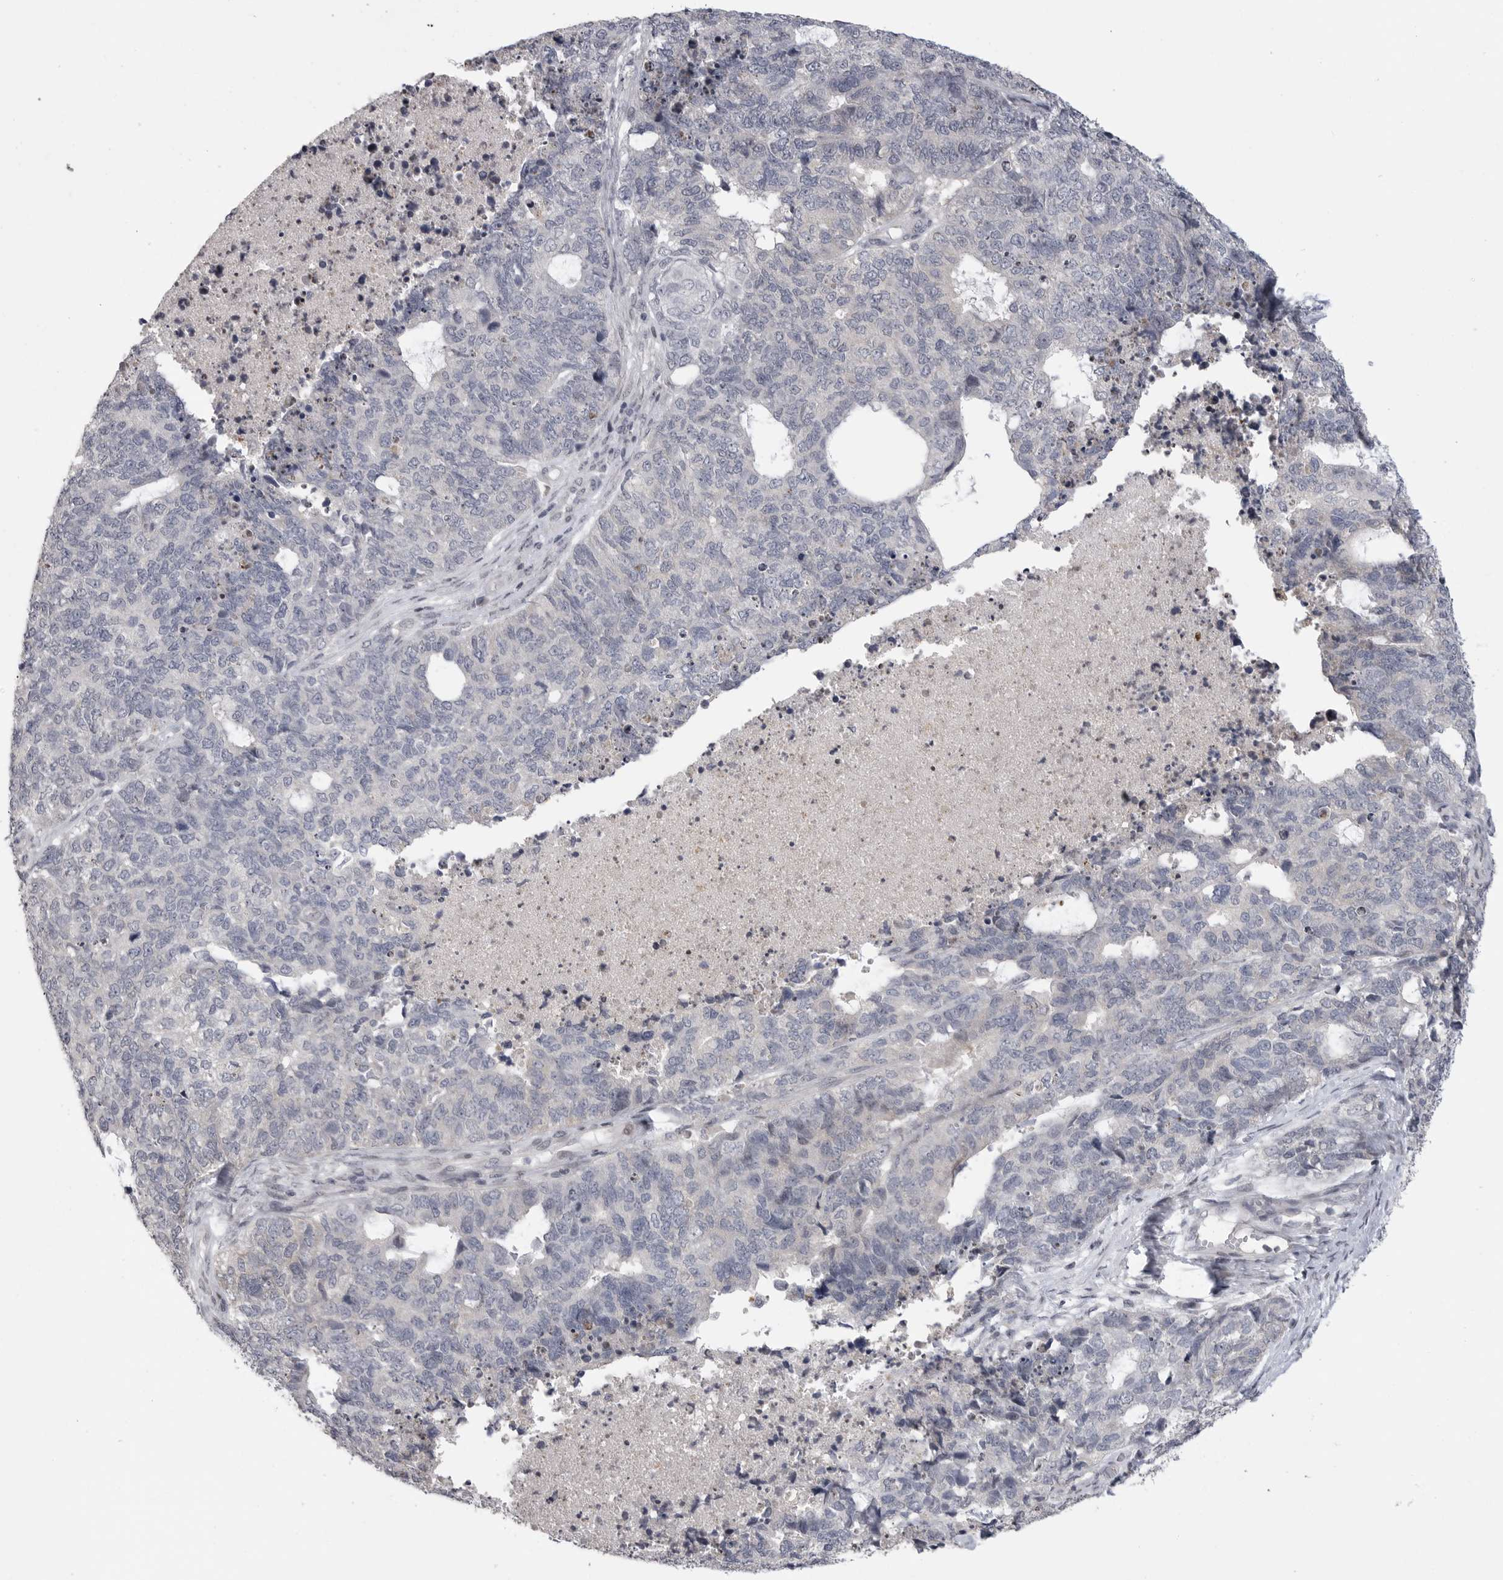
{"staining": {"intensity": "negative", "quantity": "none", "location": "none"}, "tissue": "cervical cancer", "cell_type": "Tumor cells", "image_type": "cancer", "snomed": [{"axis": "morphology", "description": "Squamous cell carcinoma, NOS"}, {"axis": "topography", "description": "Cervix"}], "caption": "Immunohistochemistry micrograph of neoplastic tissue: cervical cancer (squamous cell carcinoma) stained with DAB displays no significant protein staining in tumor cells.", "gene": "FBXO43", "patient": {"sex": "female", "age": 63}}